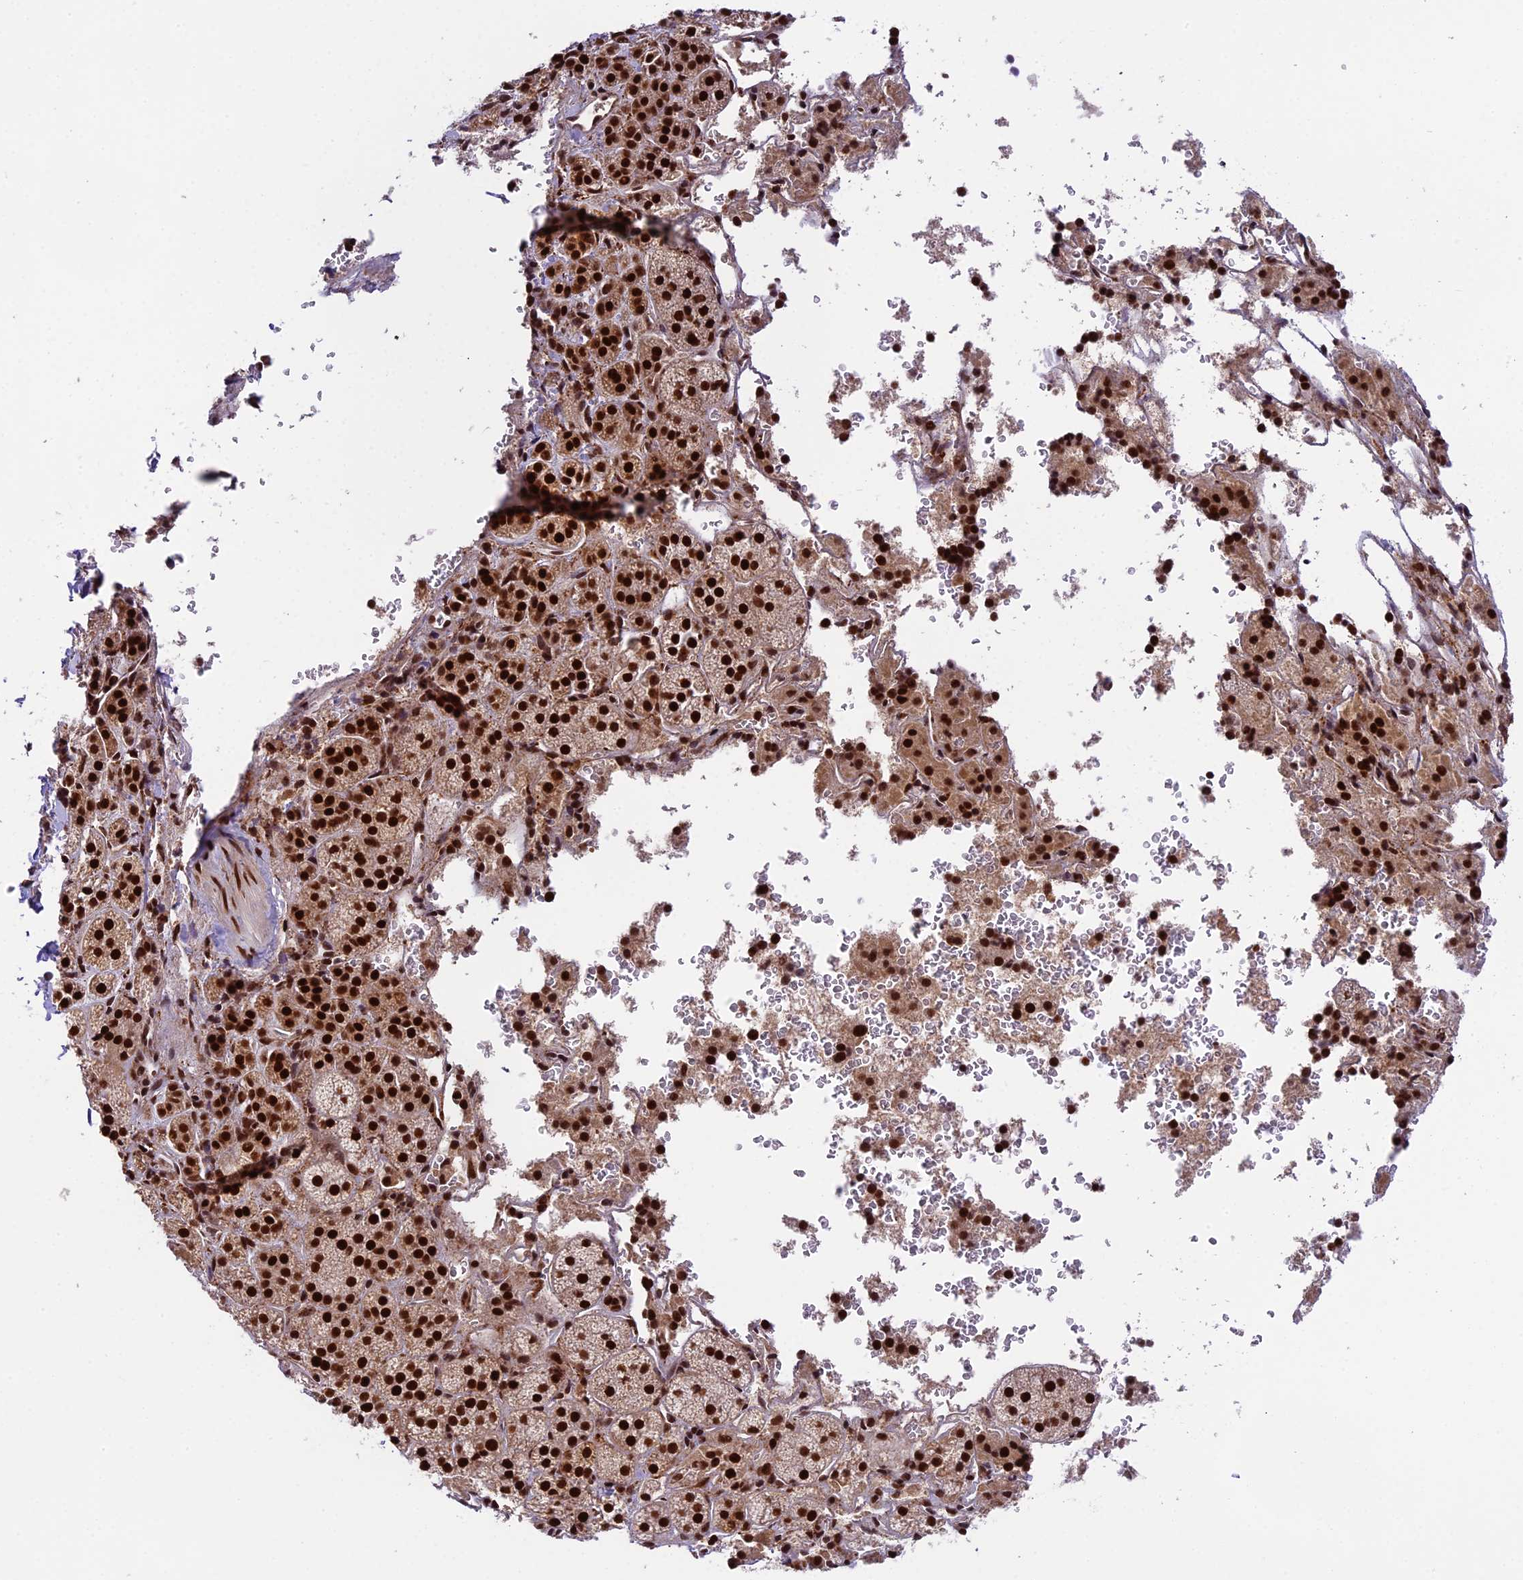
{"staining": {"intensity": "strong", "quantity": ">75%", "location": "nuclear"}, "tissue": "adrenal gland", "cell_type": "Glandular cells", "image_type": "normal", "snomed": [{"axis": "morphology", "description": "Normal tissue, NOS"}, {"axis": "topography", "description": "Adrenal gland"}], "caption": "Immunohistochemical staining of benign human adrenal gland exhibits high levels of strong nuclear staining in approximately >75% of glandular cells.", "gene": "RAMACL", "patient": {"sex": "female", "age": 44}}